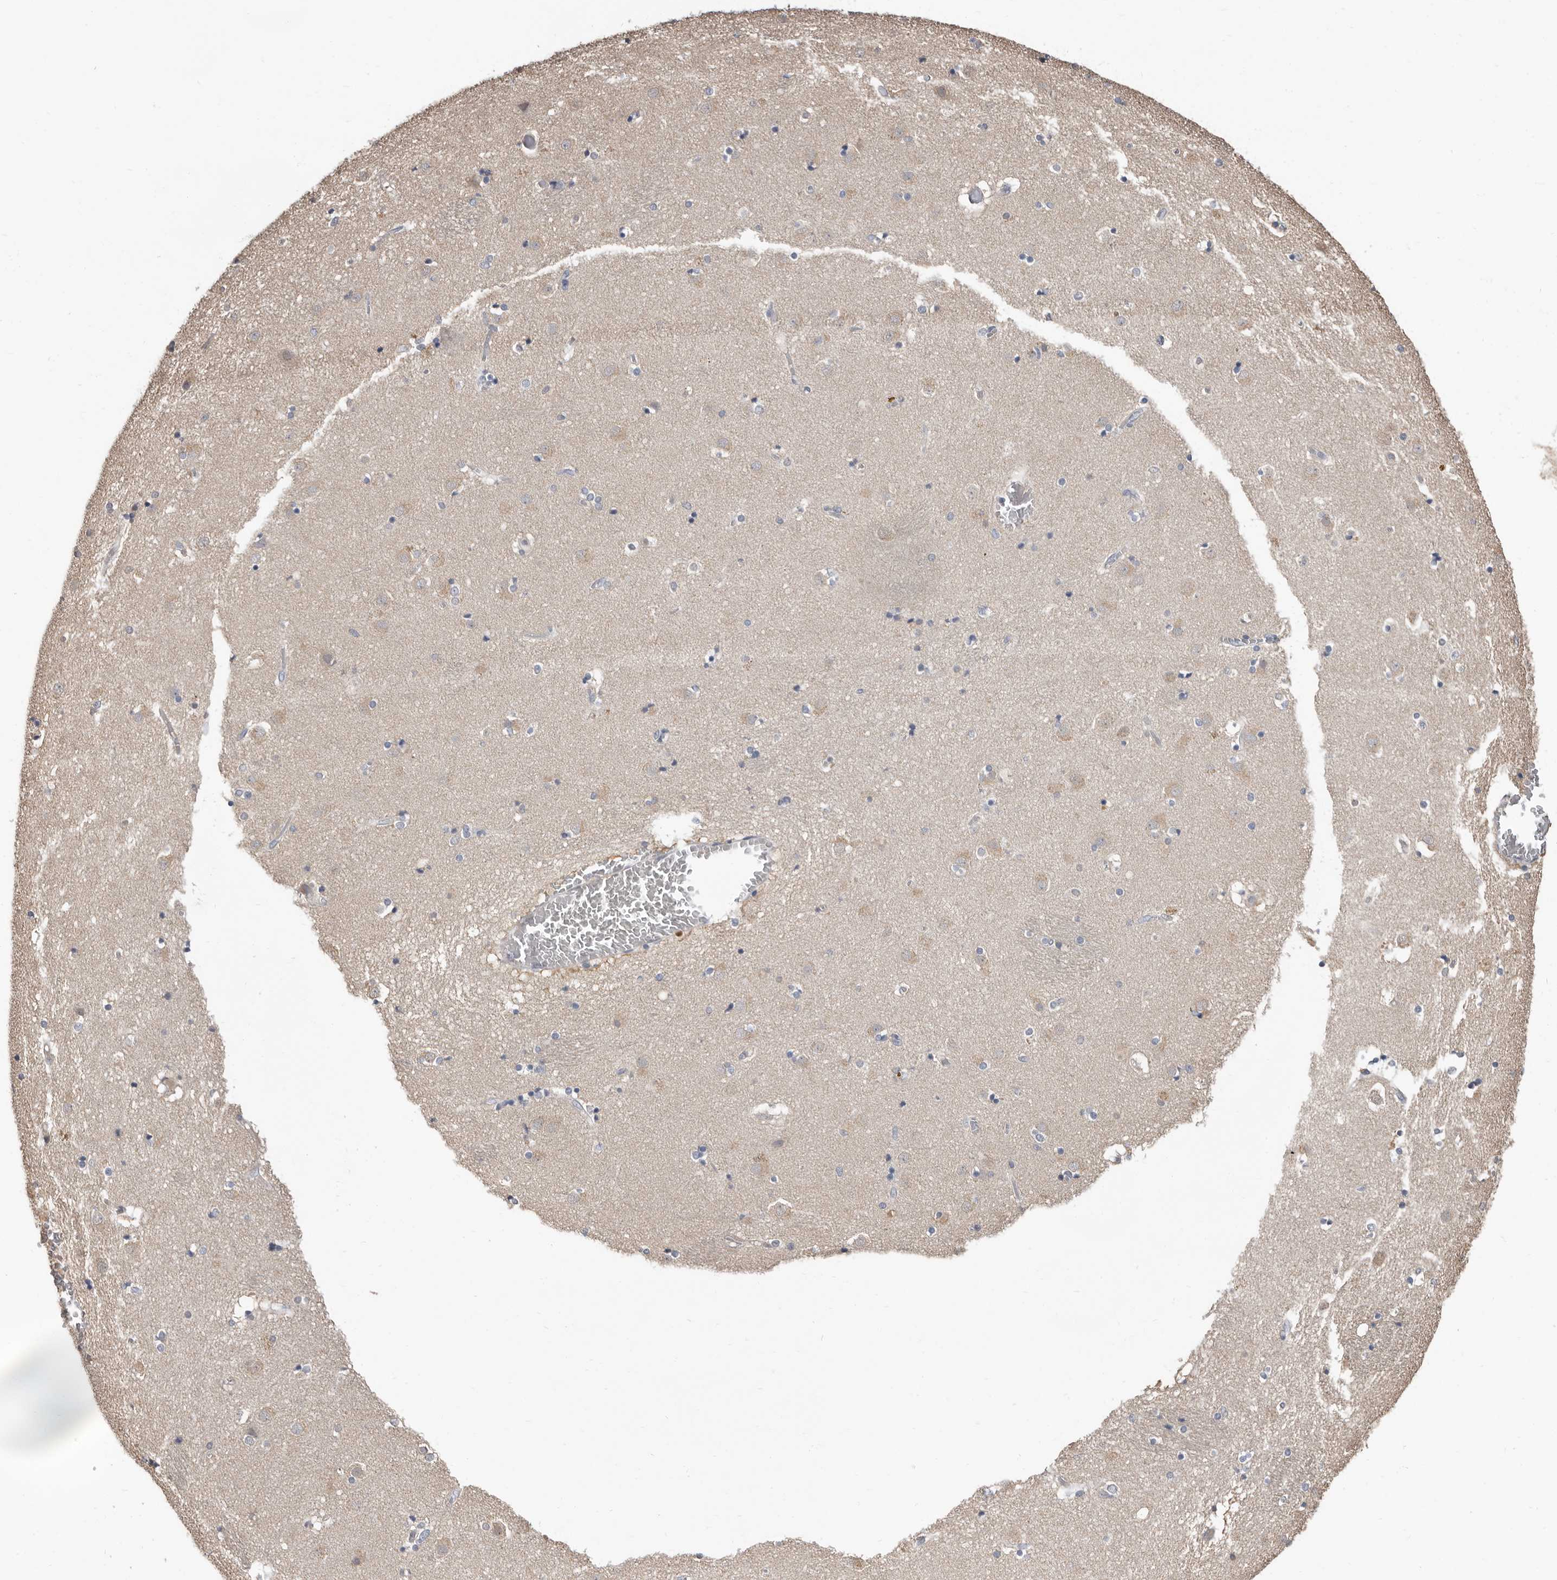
{"staining": {"intensity": "negative", "quantity": "none", "location": "none"}, "tissue": "caudate", "cell_type": "Glial cells", "image_type": "normal", "snomed": [{"axis": "morphology", "description": "Normal tissue, NOS"}, {"axis": "topography", "description": "Lateral ventricle wall"}], "caption": "Human caudate stained for a protein using immunohistochemistry (IHC) exhibits no staining in glial cells.", "gene": "MRPL18", "patient": {"sex": "male", "age": 70}}